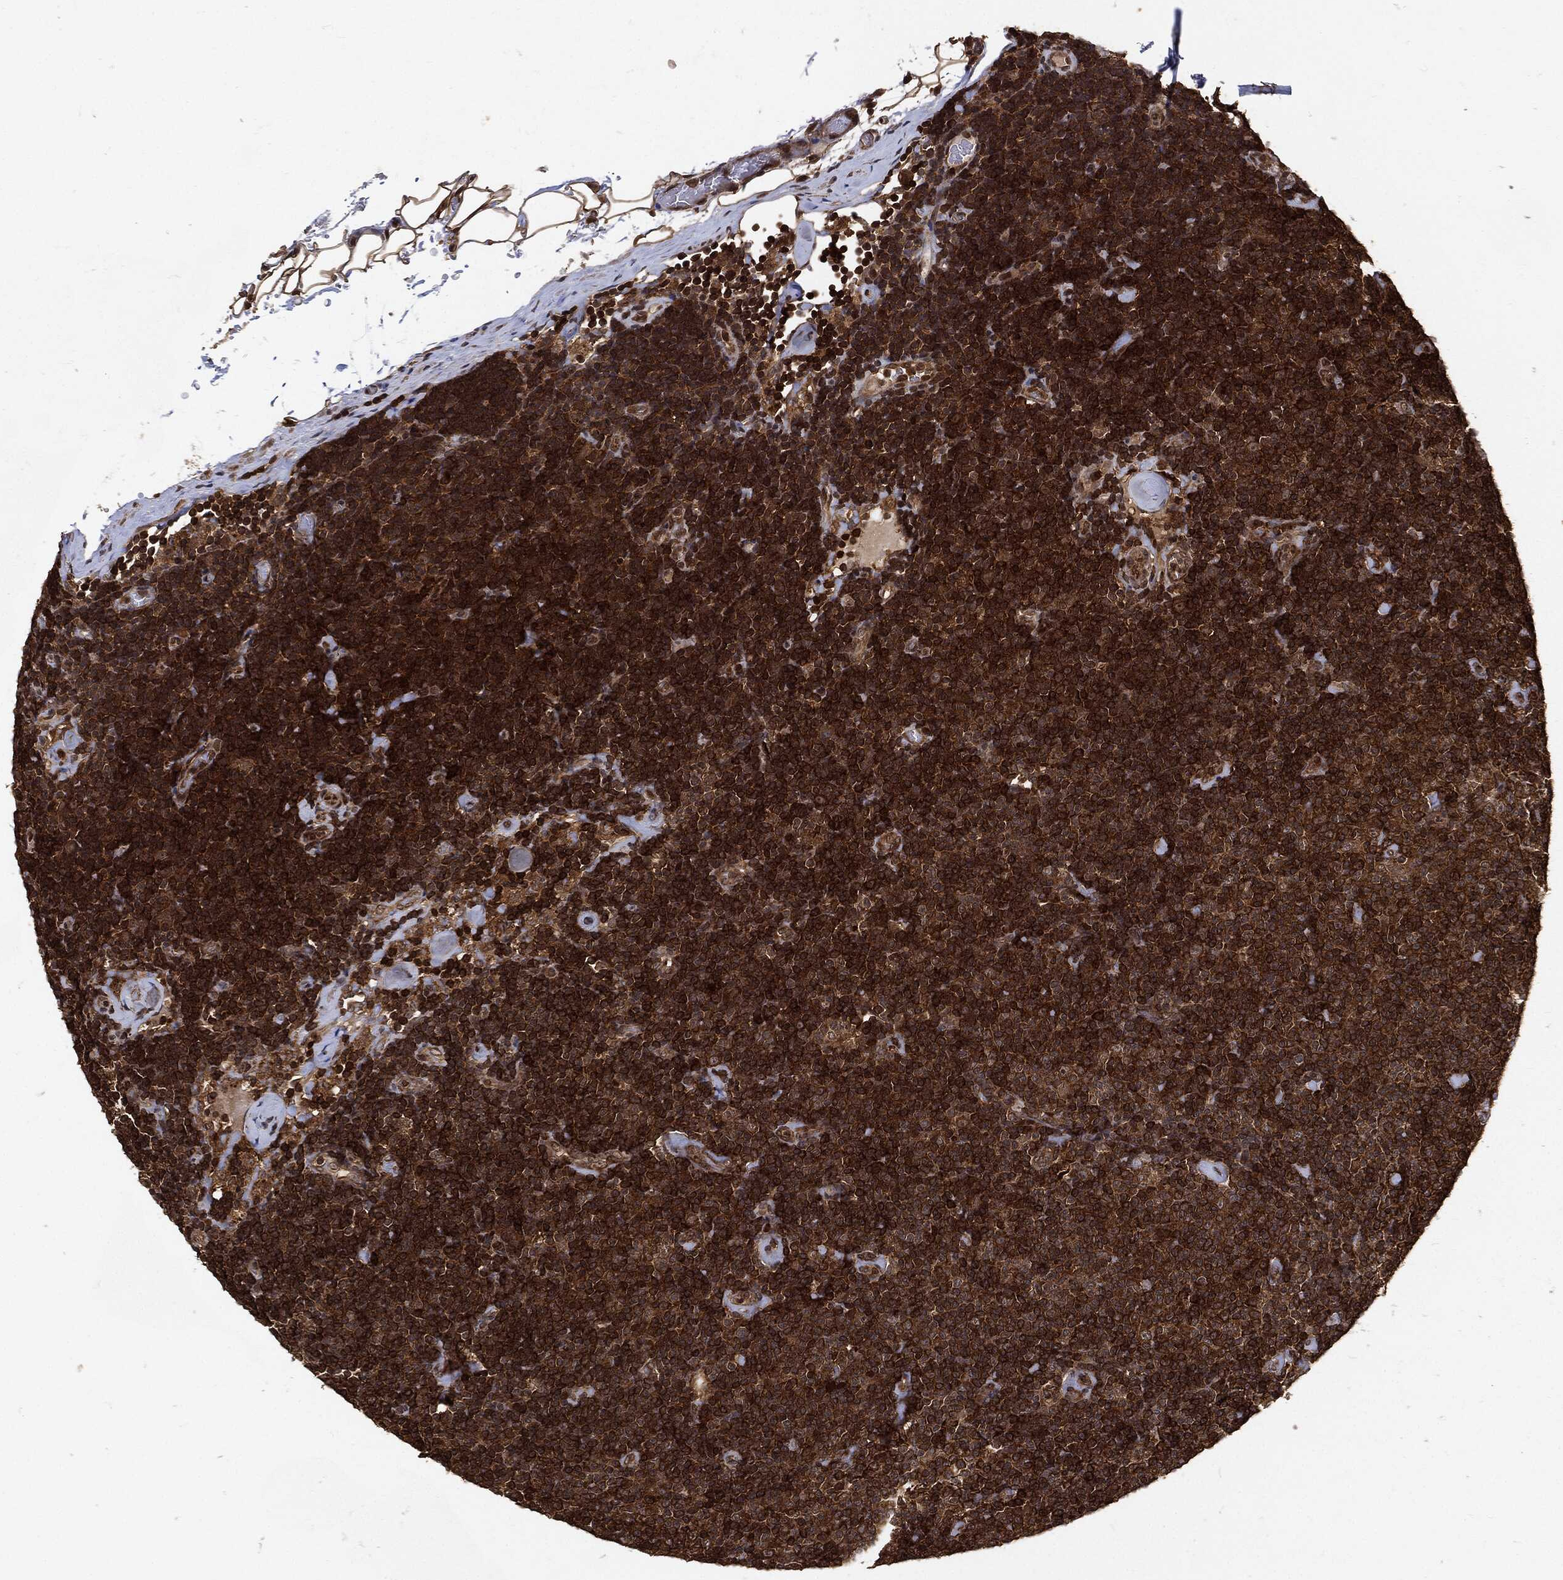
{"staining": {"intensity": "strong", "quantity": ">75%", "location": "cytoplasmic/membranous"}, "tissue": "lymphoma", "cell_type": "Tumor cells", "image_type": "cancer", "snomed": [{"axis": "morphology", "description": "Malignant lymphoma, non-Hodgkin's type, Low grade"}, {"axis": "topography", "description": "Lymph node"}], "caption": "The histopathology image displays a brown stain indicating the presence of a protein in the cytoplasmic/membranous of tumor cells in low-grade malignant lymphoma, non-Hodgkin's type. The staining was performed using DAB to visualize the protein expression in brown, while the nuclei were stained in blue with hematoxylin (Magnification: 20x).", "gene": "ZNF226", "patient": {"sex": "male", "age": 81}}